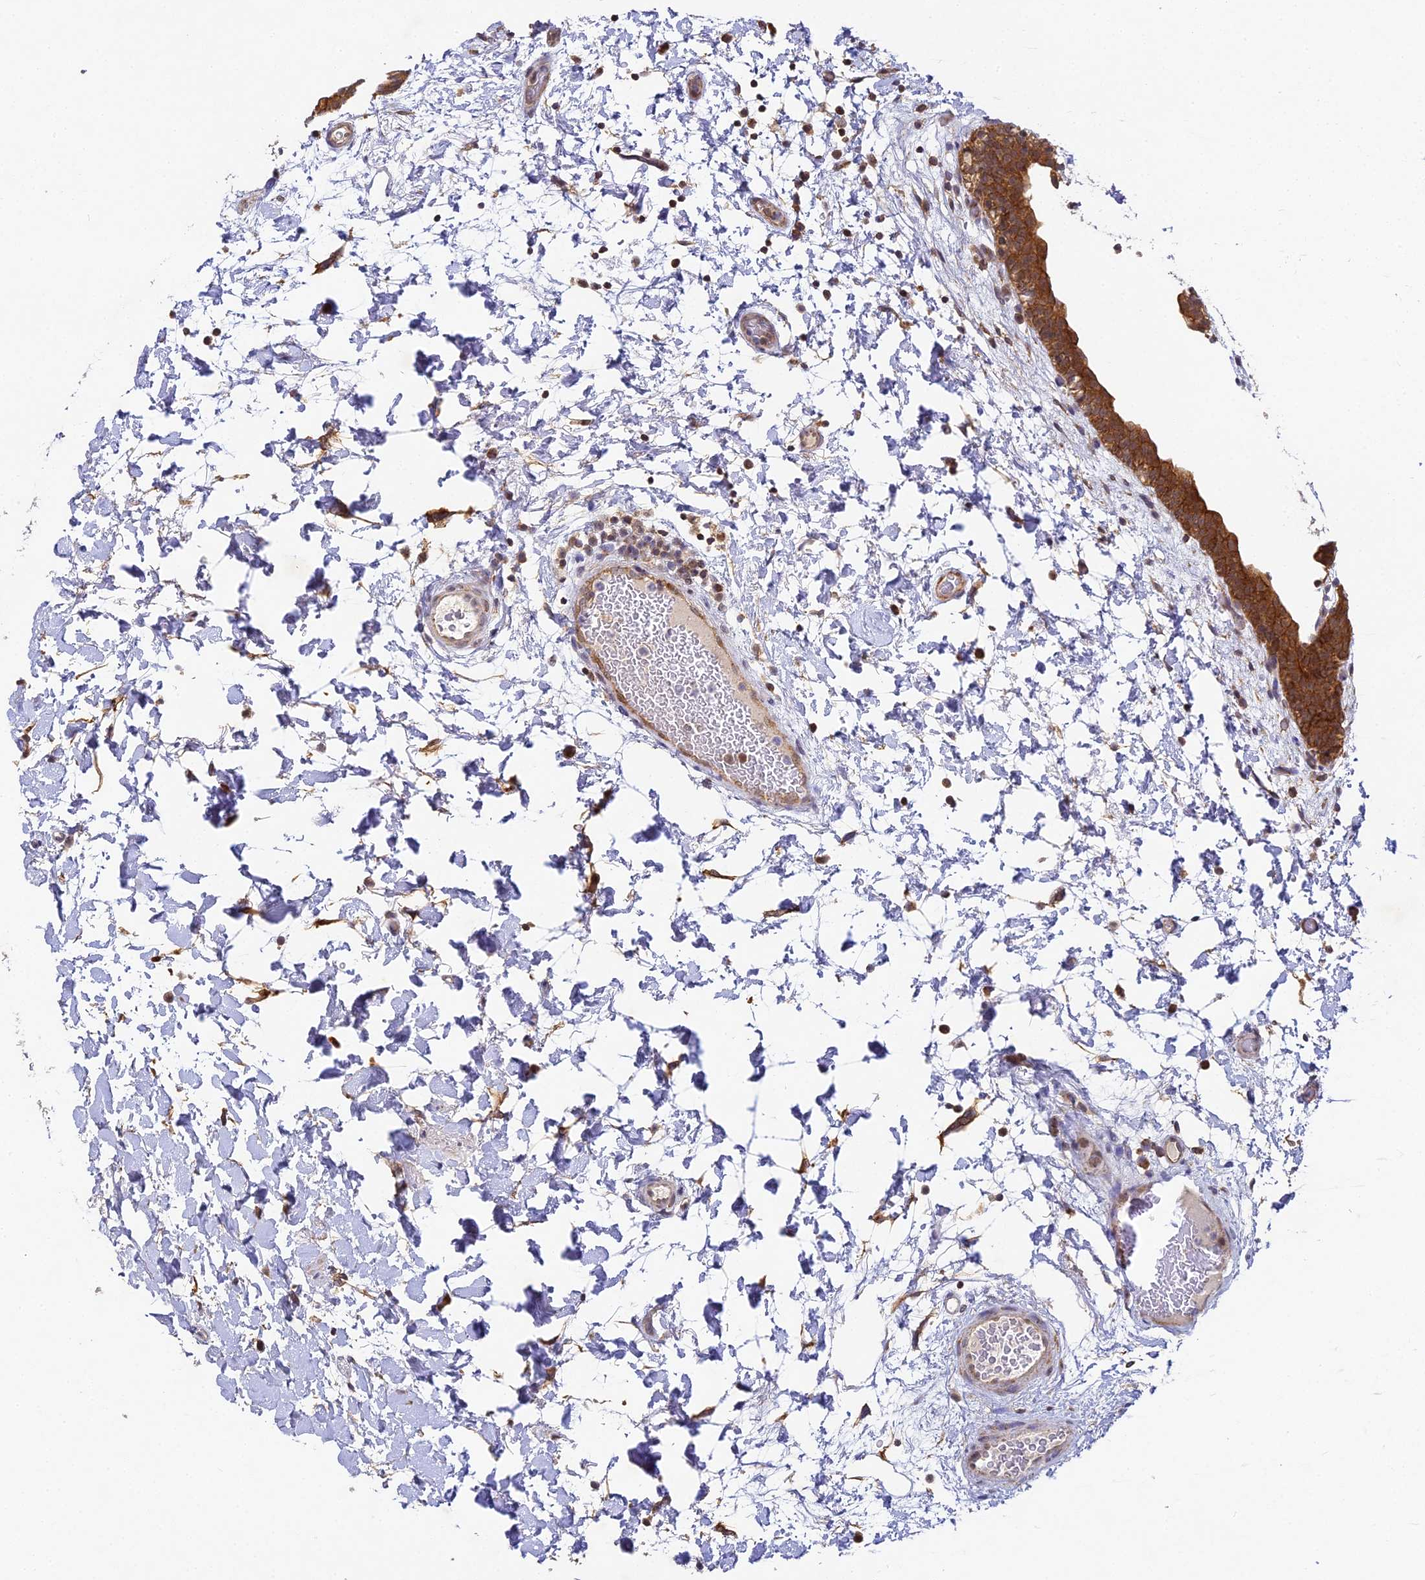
{"staining": {"intensity": "strong", "quantity": ">75%", "location": "cytoplasmic/membranous"}, "tissue": "urinary bladder", "cell_type": "Urothelial cells", "image_type": "normal", "snomed": [{"axis": "morphology", "description": "Normal tissue, NOS"}, {"axis": "topography", "description": "Urinary bladder"}], "caption": "Immunohistochemical staining of unremarkable human urinary bladder exhibits >75% levels of strong cytoplasmic/membranous protein expression in about >75% of urothelial cells.", "gene": "DNAAF10", "patient": {"sex": "male", "age": 83}}